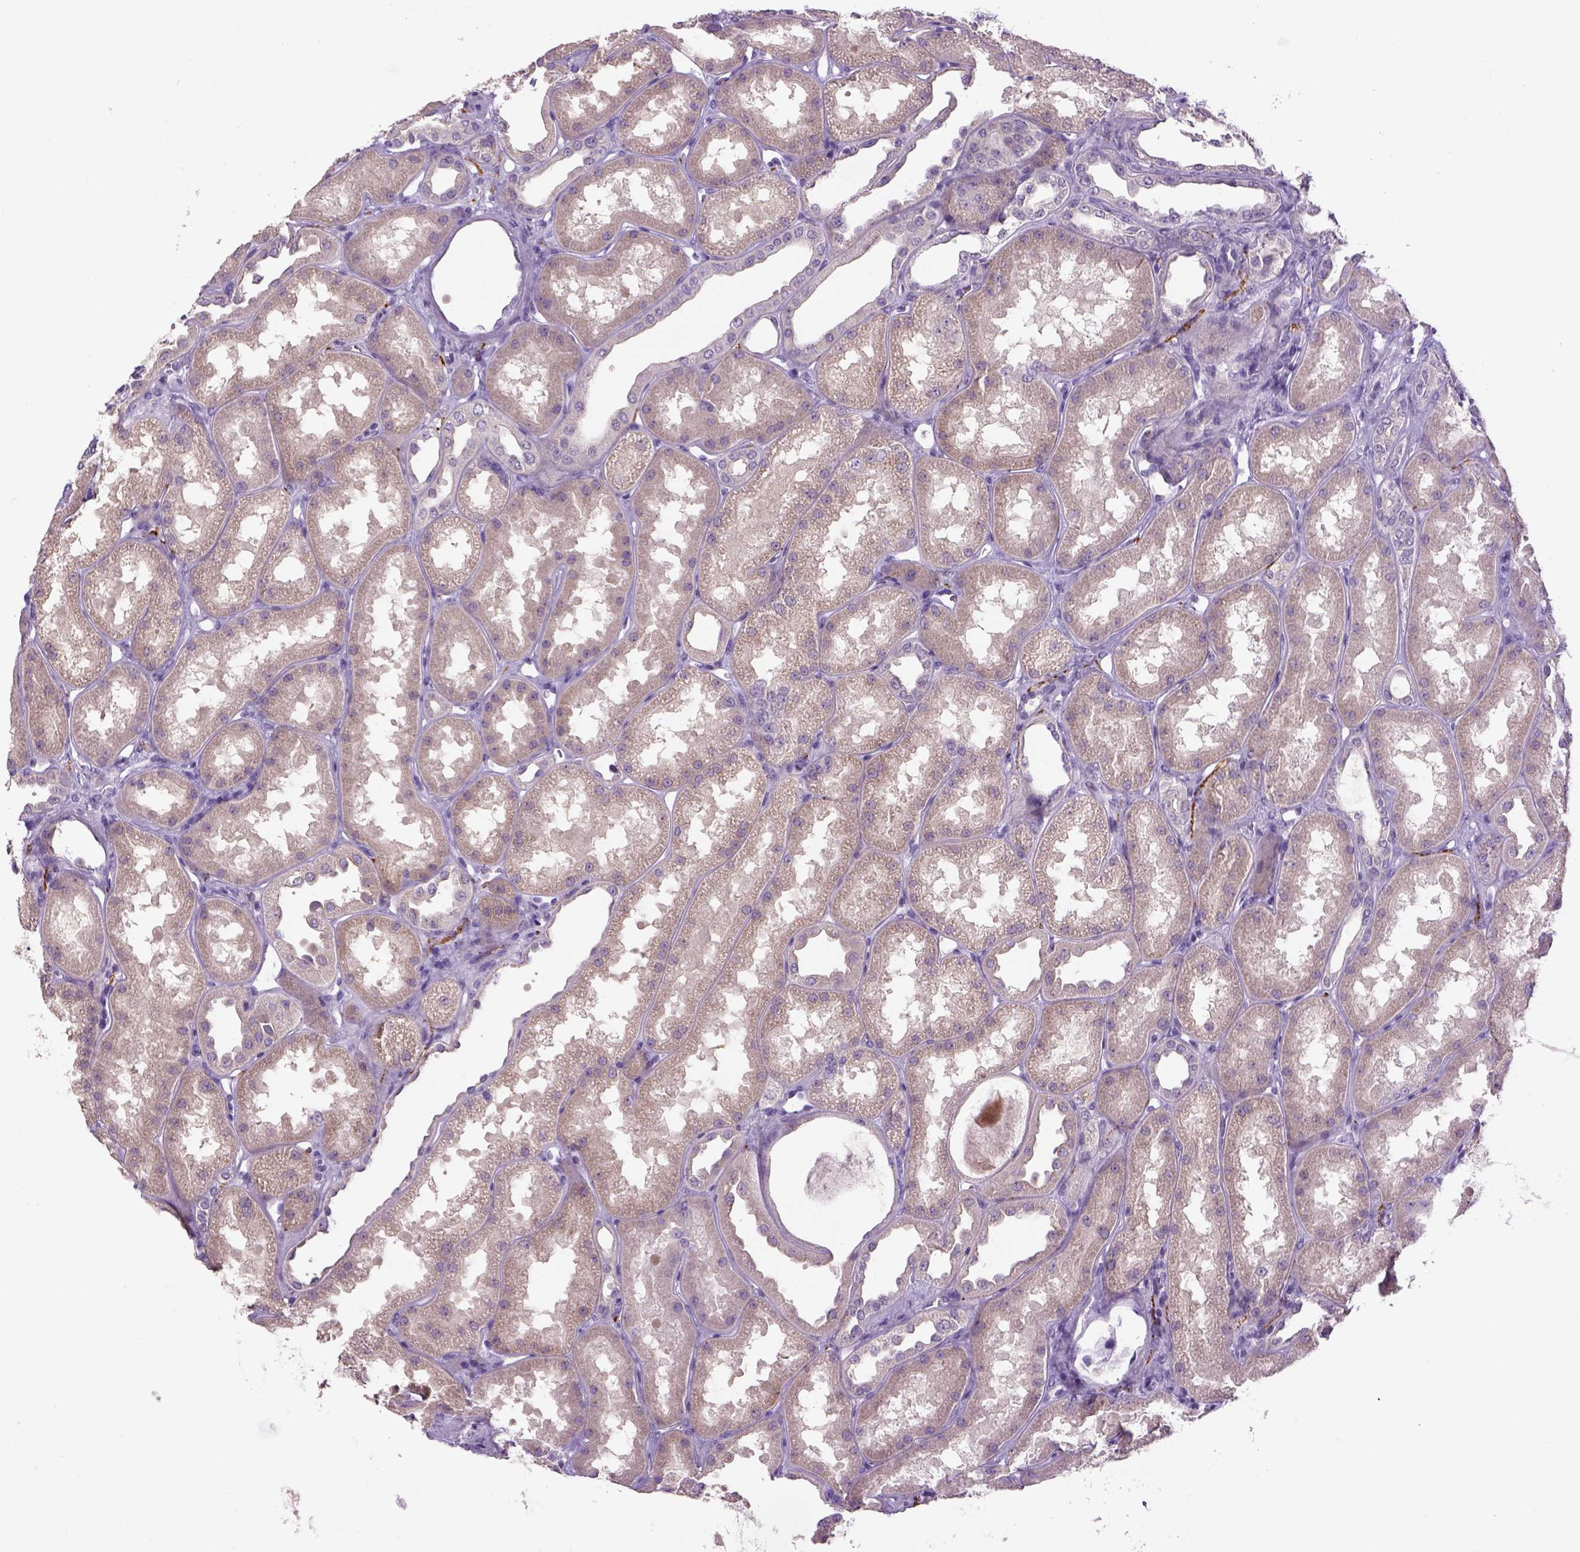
{"staining": {"intensity": "negative", "quantity": "none", "location": "none"}, "tissue": "kidney", "cell_type": "Cells in glomeruli", "image_type": "normal", "snomed": [{"axis": "morphology", "description": "Normal tissue, NOS"}, {"axis": "topography", "description": "Kidney"}], "caption": "Immunohistochemical staining of benign human kidney reveals no significant staining in cells in glomeruli.", "gene": "DBH", "patient": {"sex": "male", "age": 61}}